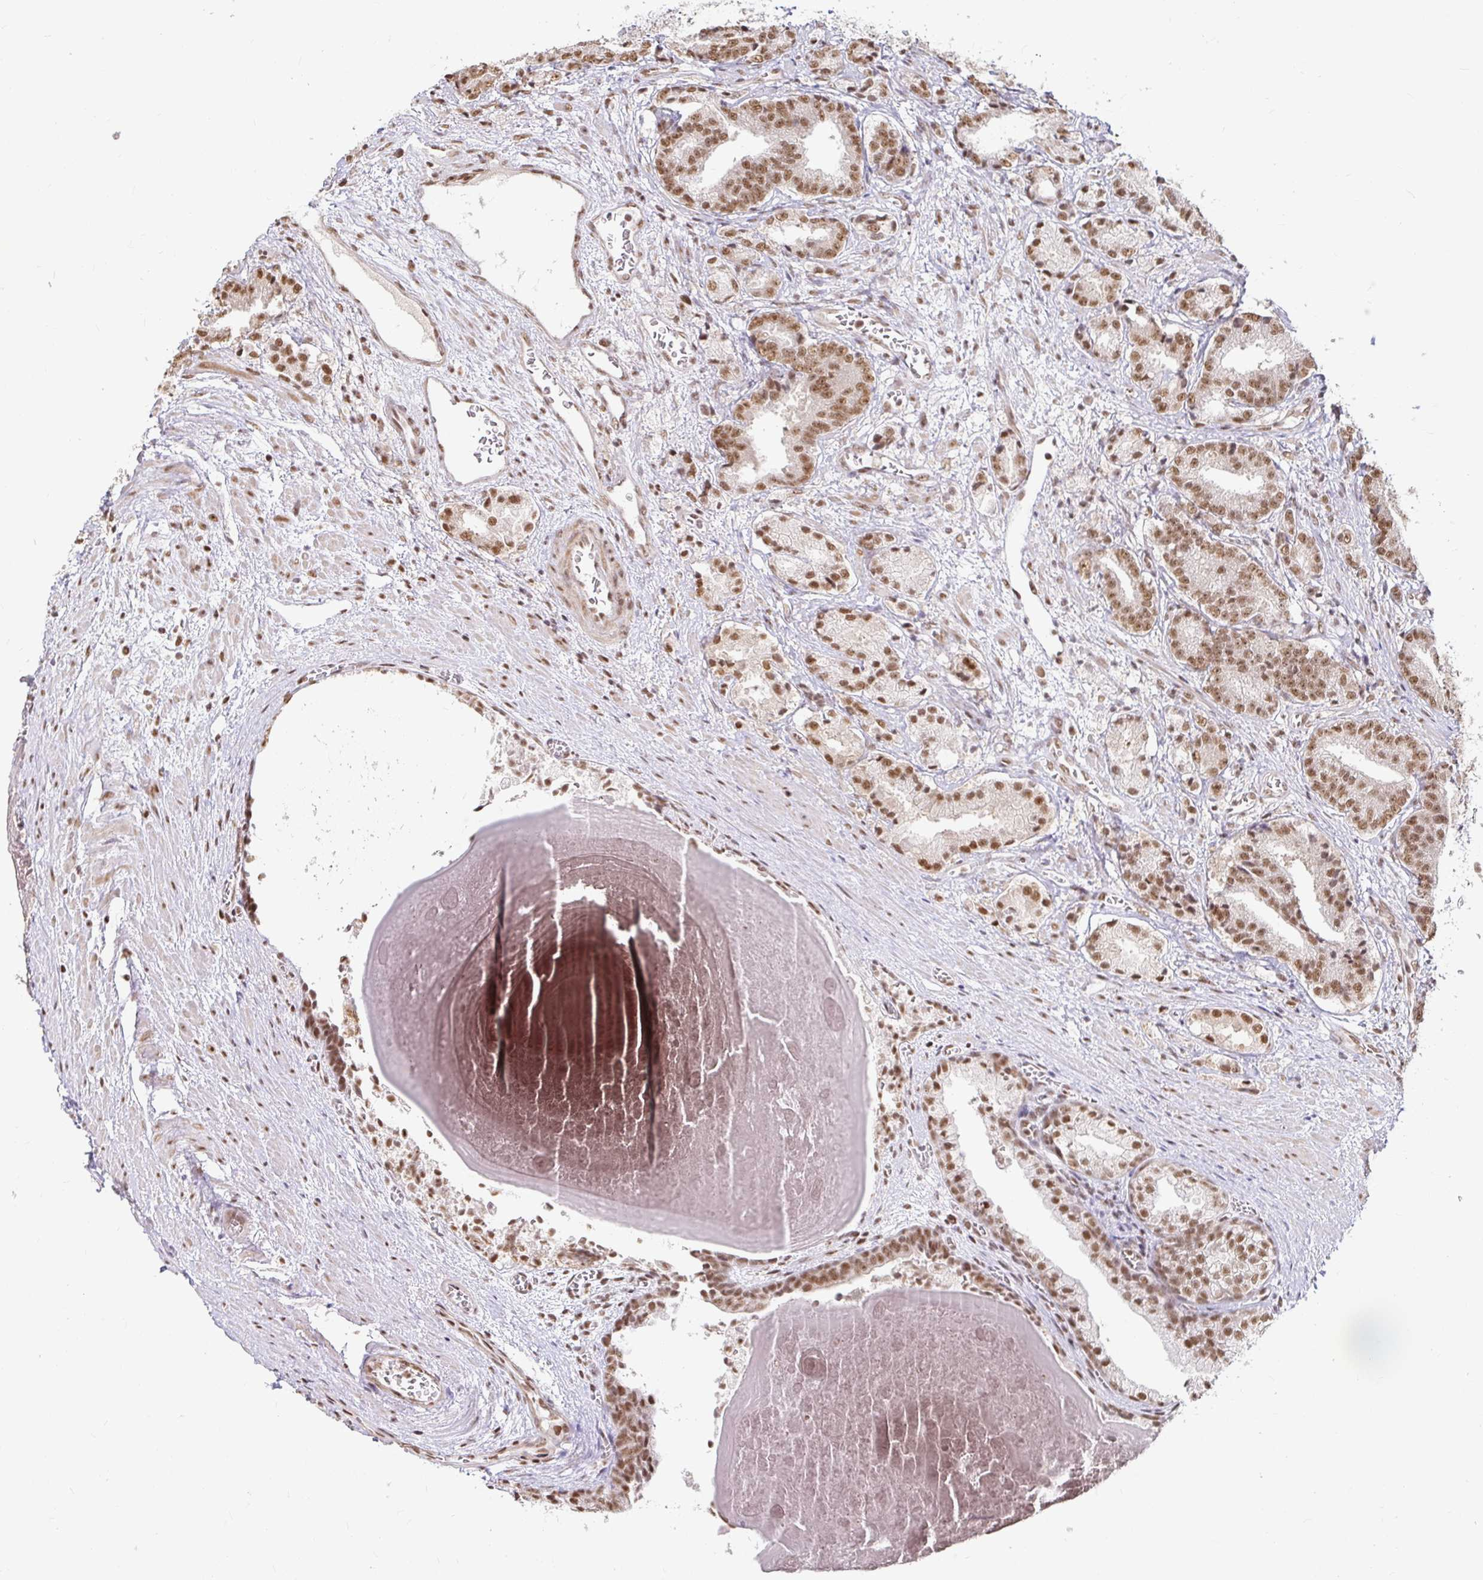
{"staining": {"intensity": "moderate", "quantity": ">75%", "location": "nuclear"}, "tissue": "prostate cancer", "cell_type": "Tumor cells", "image_type": "cancer", "snomed": [{"axis": "morphology", "description": "Adenocarcinoma, High grade"}, {"axis": "topography", "description": "Prostate and seminal vesicle, NOS"}], "caption": "Prostate cancer (high-grade adenocarcinoma) stained with a protein marker exhibits moderate staining in tumor cells.", "gene": "HNRNPU", "patient": {"sex": "male", "age": 61}}